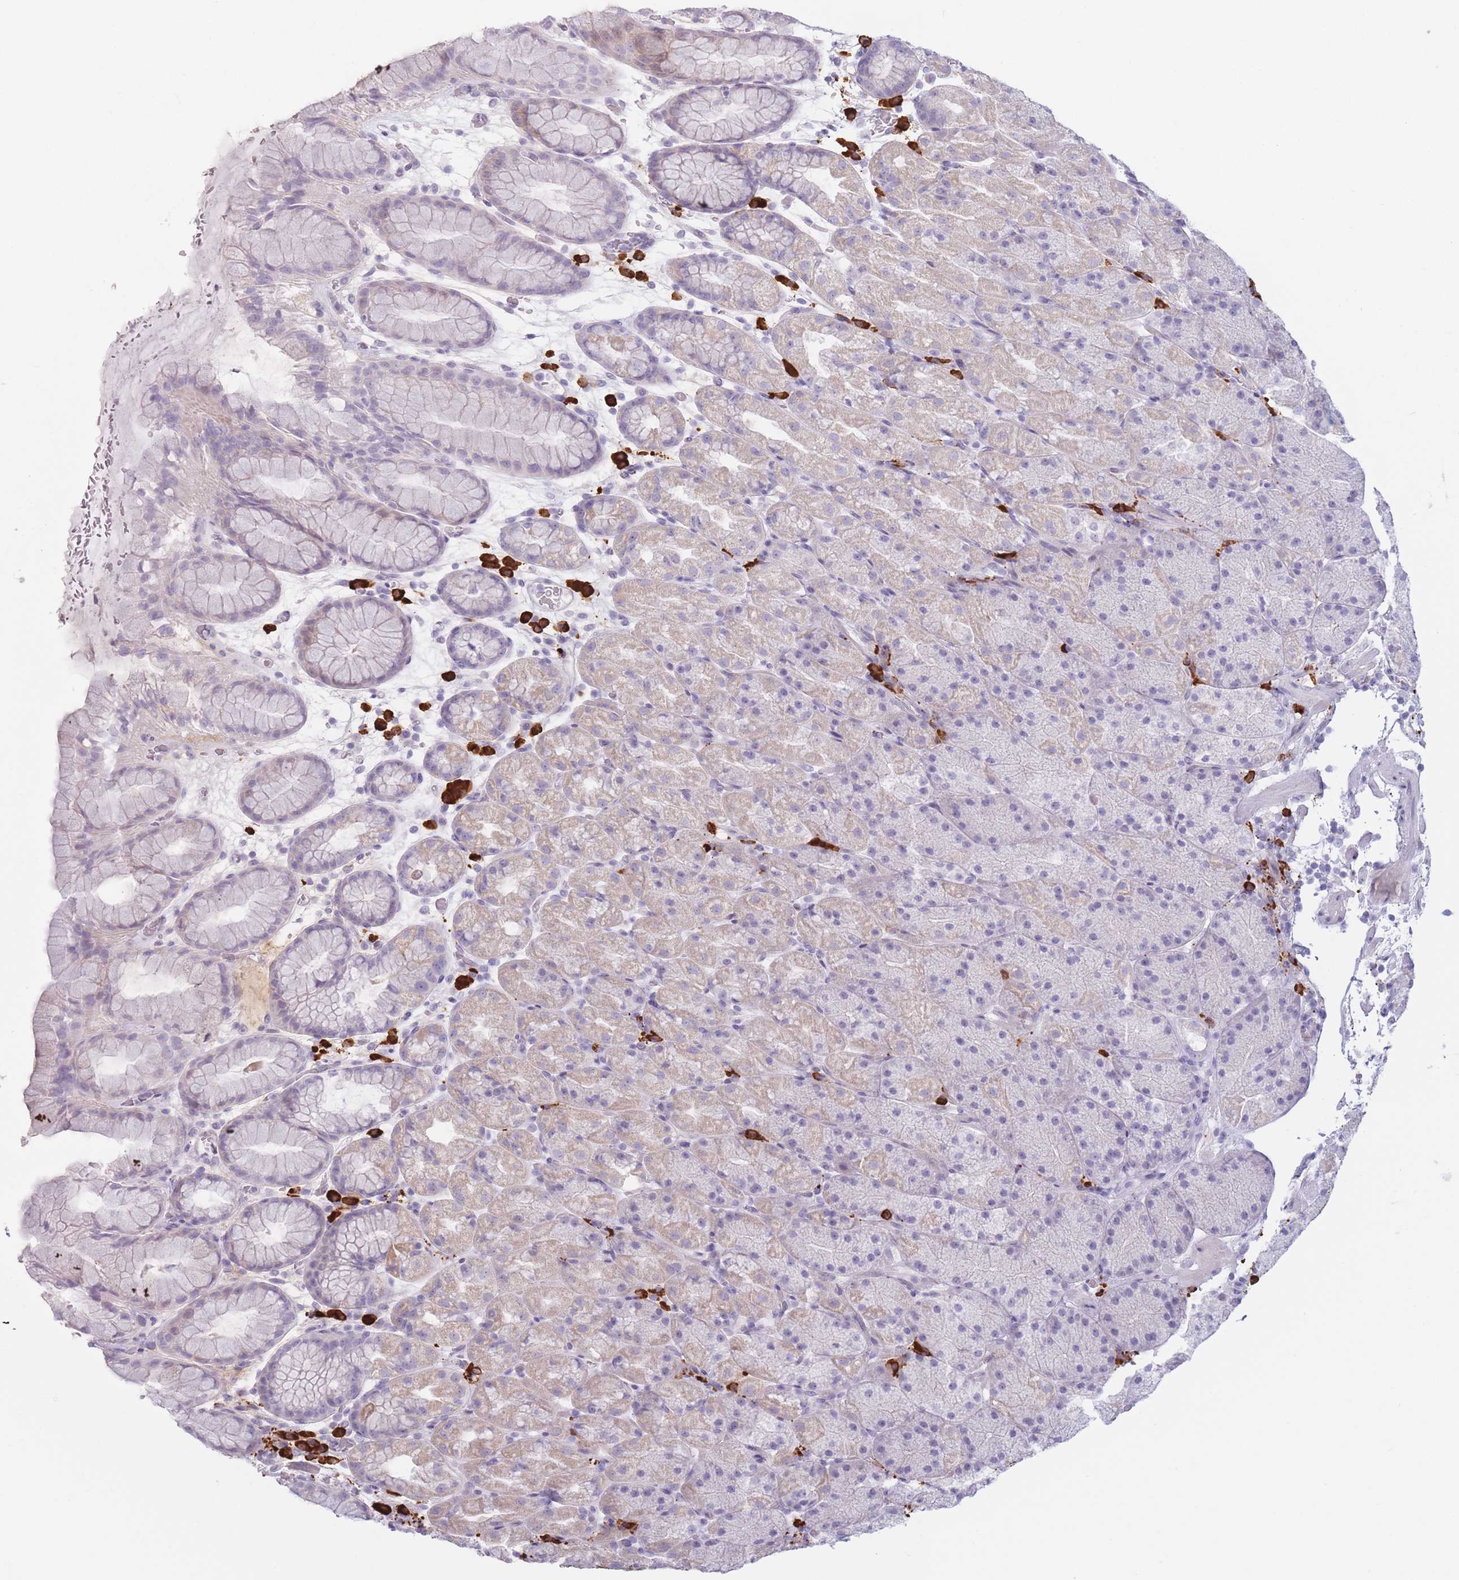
{"staining": {"intensity": "weak", "quantity": "<25%", "location": "cytoplasmic/membranous"}, "tissue": "stomach", "cell_type": "Glandular cells", "image_type": "normal", "snomed": [{"axis": "morphology", "description": "Normal tissue, NOS"}, {"axis": "topography", "description": "Stomach, upper"}, {"axis": "topography", "description": "Stomach, lower"}], "caption": "Immunohistochemical staining of unremarkable human stomach shows no significant staining in glandular cells. The staining is performed using DAB (3,3'-diaminobenzidine) brown chromogen with nuclei counter-stained in using hematoxylin.", "gene": "PLEKHG2", "patient": {"sex": "male", "age": 67}}